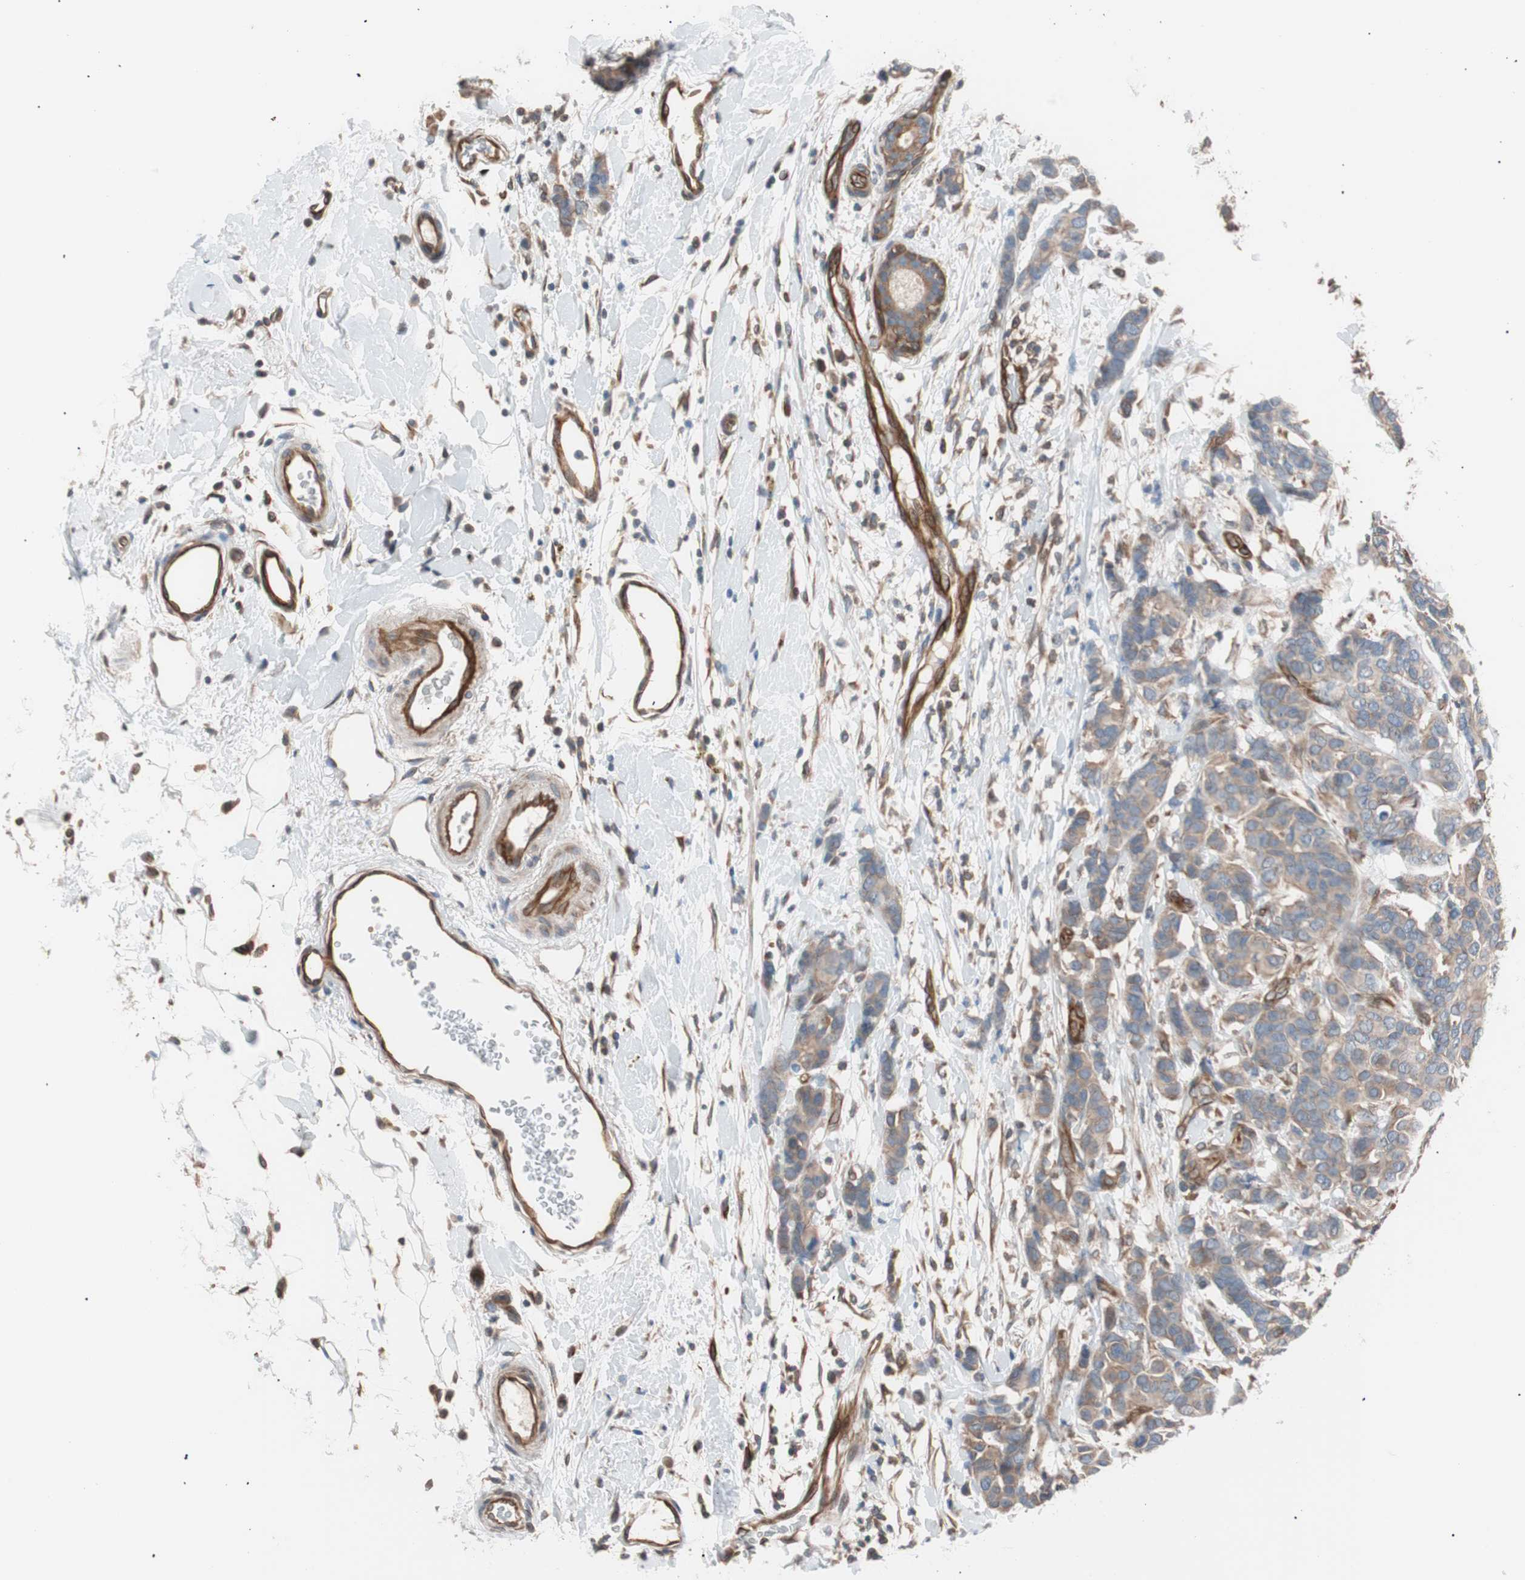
{"staining": {"intensity": "weak", "quantity": "25%-75%", "location": "cytoplasmic/membranous"}, "tissue": "breast cancer", "cell_type": "Tumor cells", "image_type": "cancer", "snomed": [{"axis": "morphology", "description": "Duct carcinoma"}, {"axis": "topography", "description": "Breast"}], "caption": "Immunohistochemistry image of neoplastic tissue: breast cancer (invasive ductal carcinoma) stained using immunohistochemistry (IHC) shows low levels of weak protein expression localized specifically in the cytoplasmic/membranous of tumor cells, appearing as a cytoplasmic/membranous brown color.", "gene": "SMG1", "patient": {"sex": "female", "age": 87}}